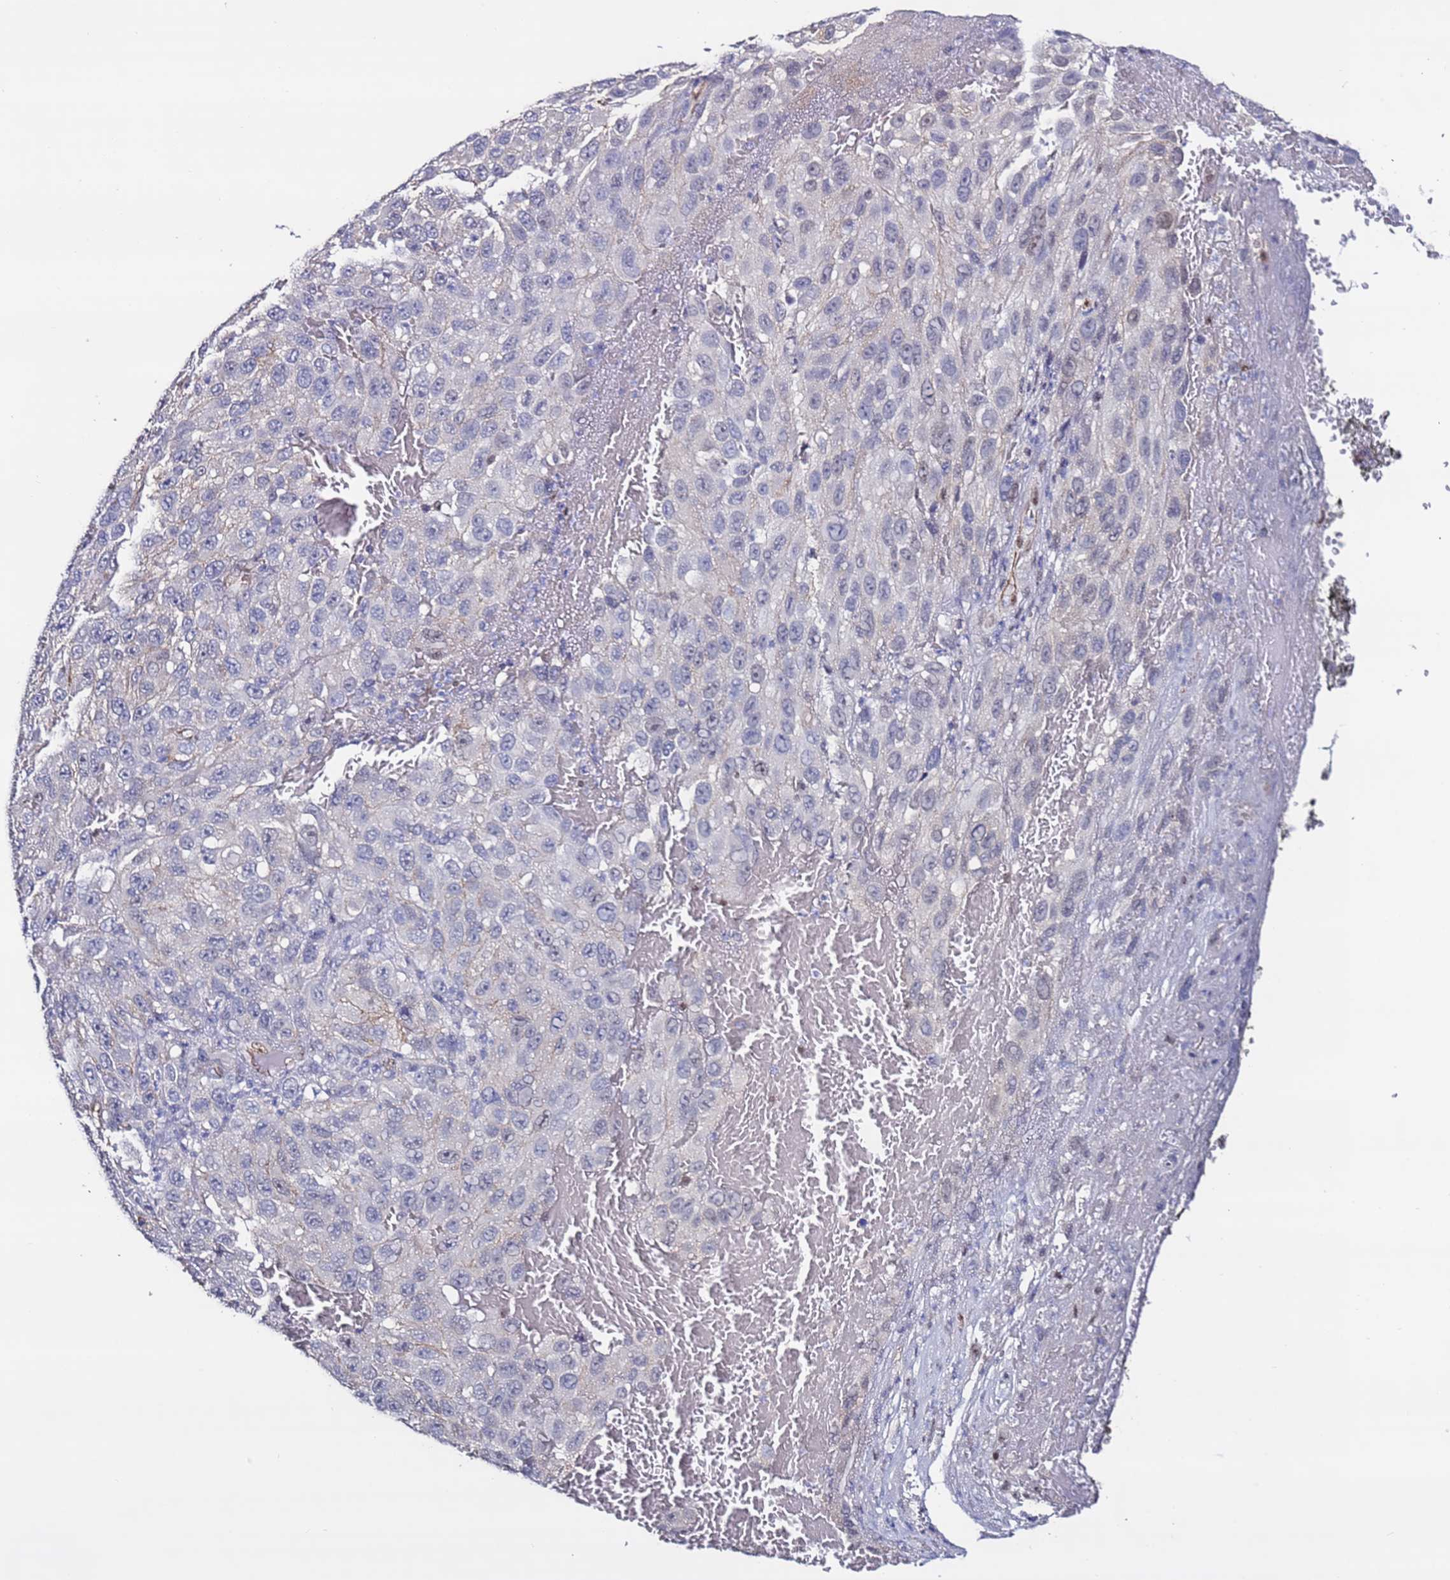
{"staining": {"intensity": "negative", "quantity": "none", "location": "none"}, "tissue": "melanoma", "cell_type": "Tumor cells", "image_type": "cancer", "snomed": [{"axis": "morphology", "description": "Normal tissue, NOS"}, {"axis": "morphology", "description": "Malignant melanoma, NOS"}, {"axis": "topography", "description": "Skin"}], "caption": "The IHC photomicrograph has no significant positivity in tumor cells of melanoma tissue.", "gene": "TENM3", "patient": {"sex": "female", "age": 96}}